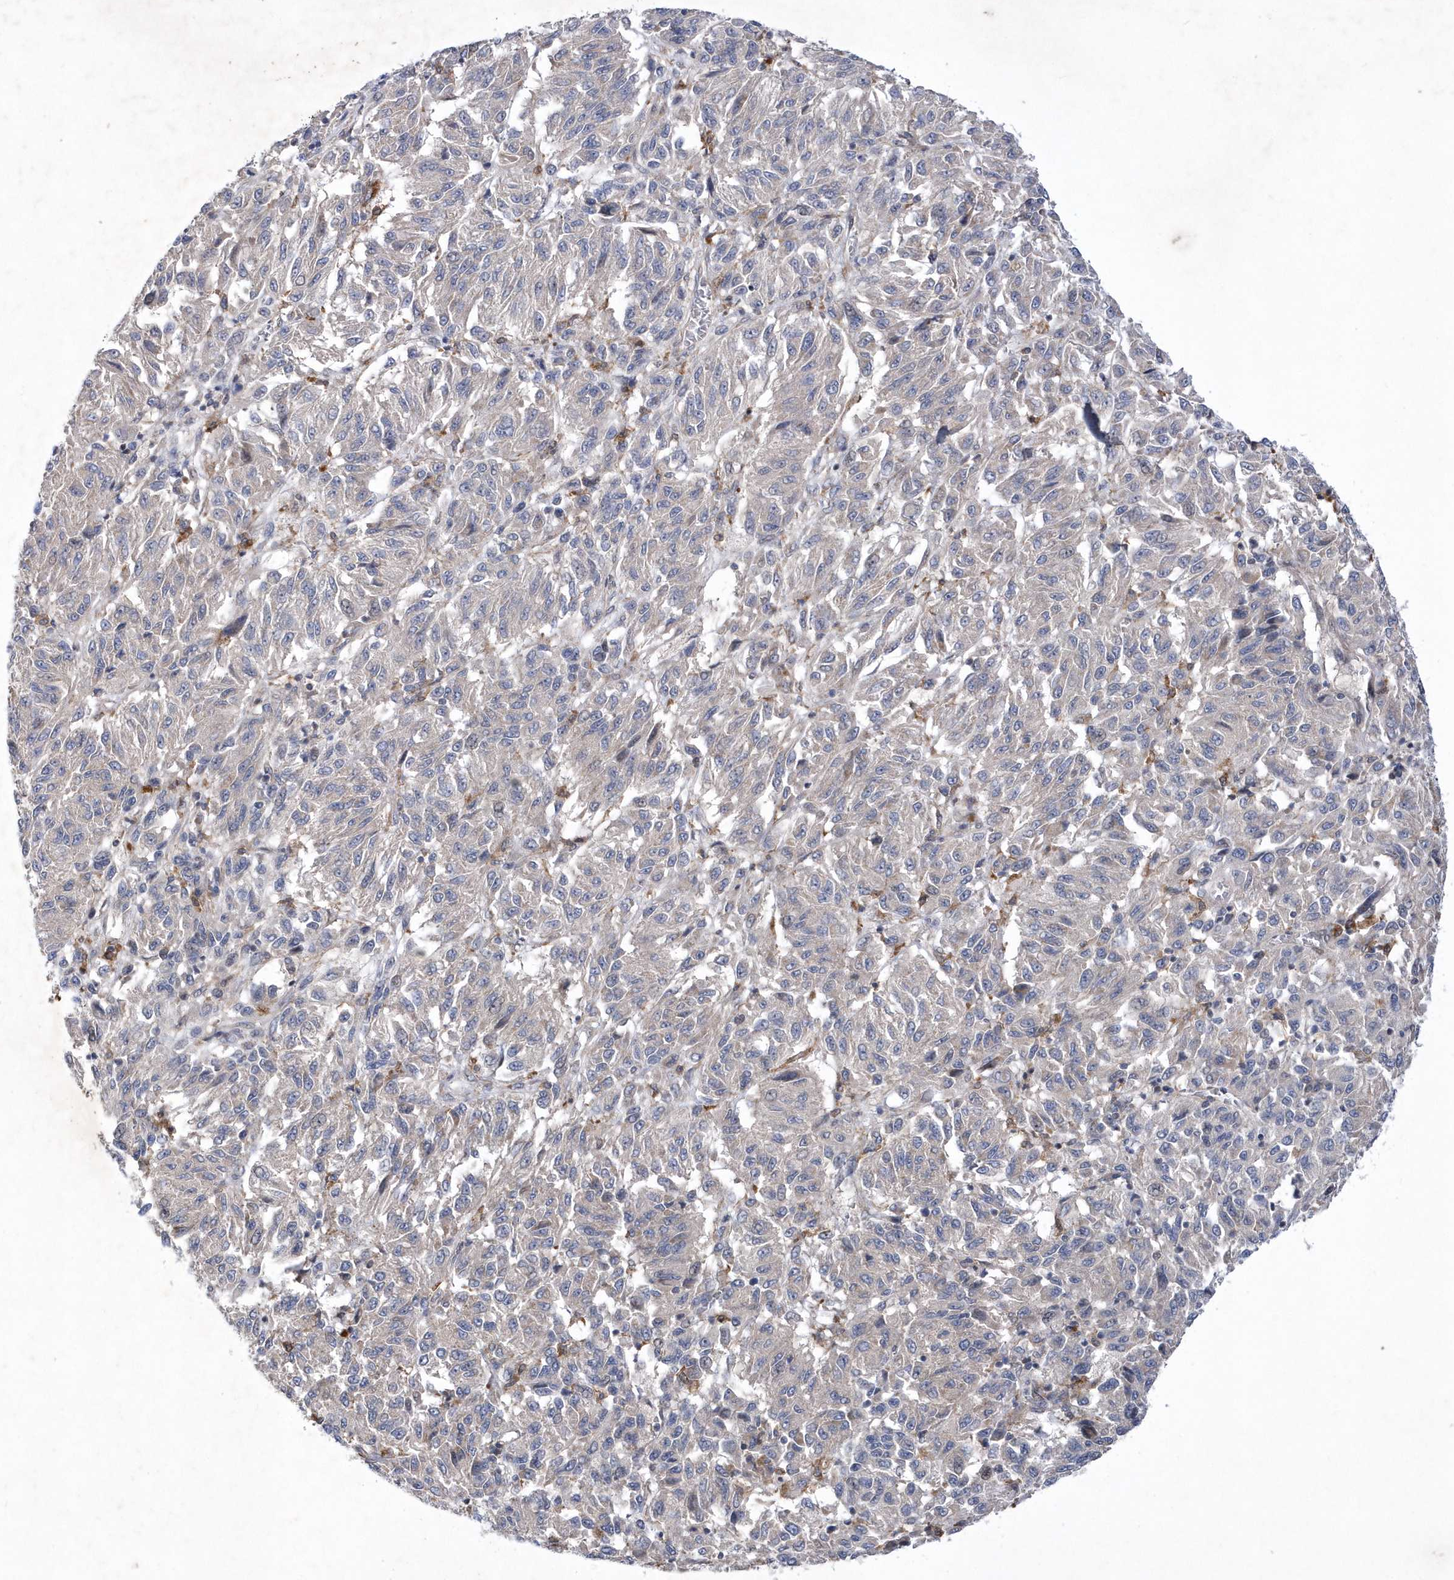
{"staining": {"intensity": "negative", "quantity": "none", "location": "none"}, "tissue": "melanoma", "cell_type": "Tumor cells", "image_type": "cancer", "snomed": [{"axis": "morphology", "description": "Malignant melanoma, Metastatic site"}, {"axis": "topography", "description": "Lung"}], "caption": "Protein analysis of malignant melanoma (metastatic site) reveals no significant expression in tumor cells.", "gene": "LONRF2", "patient": {"sex": "male", "age": 64}}